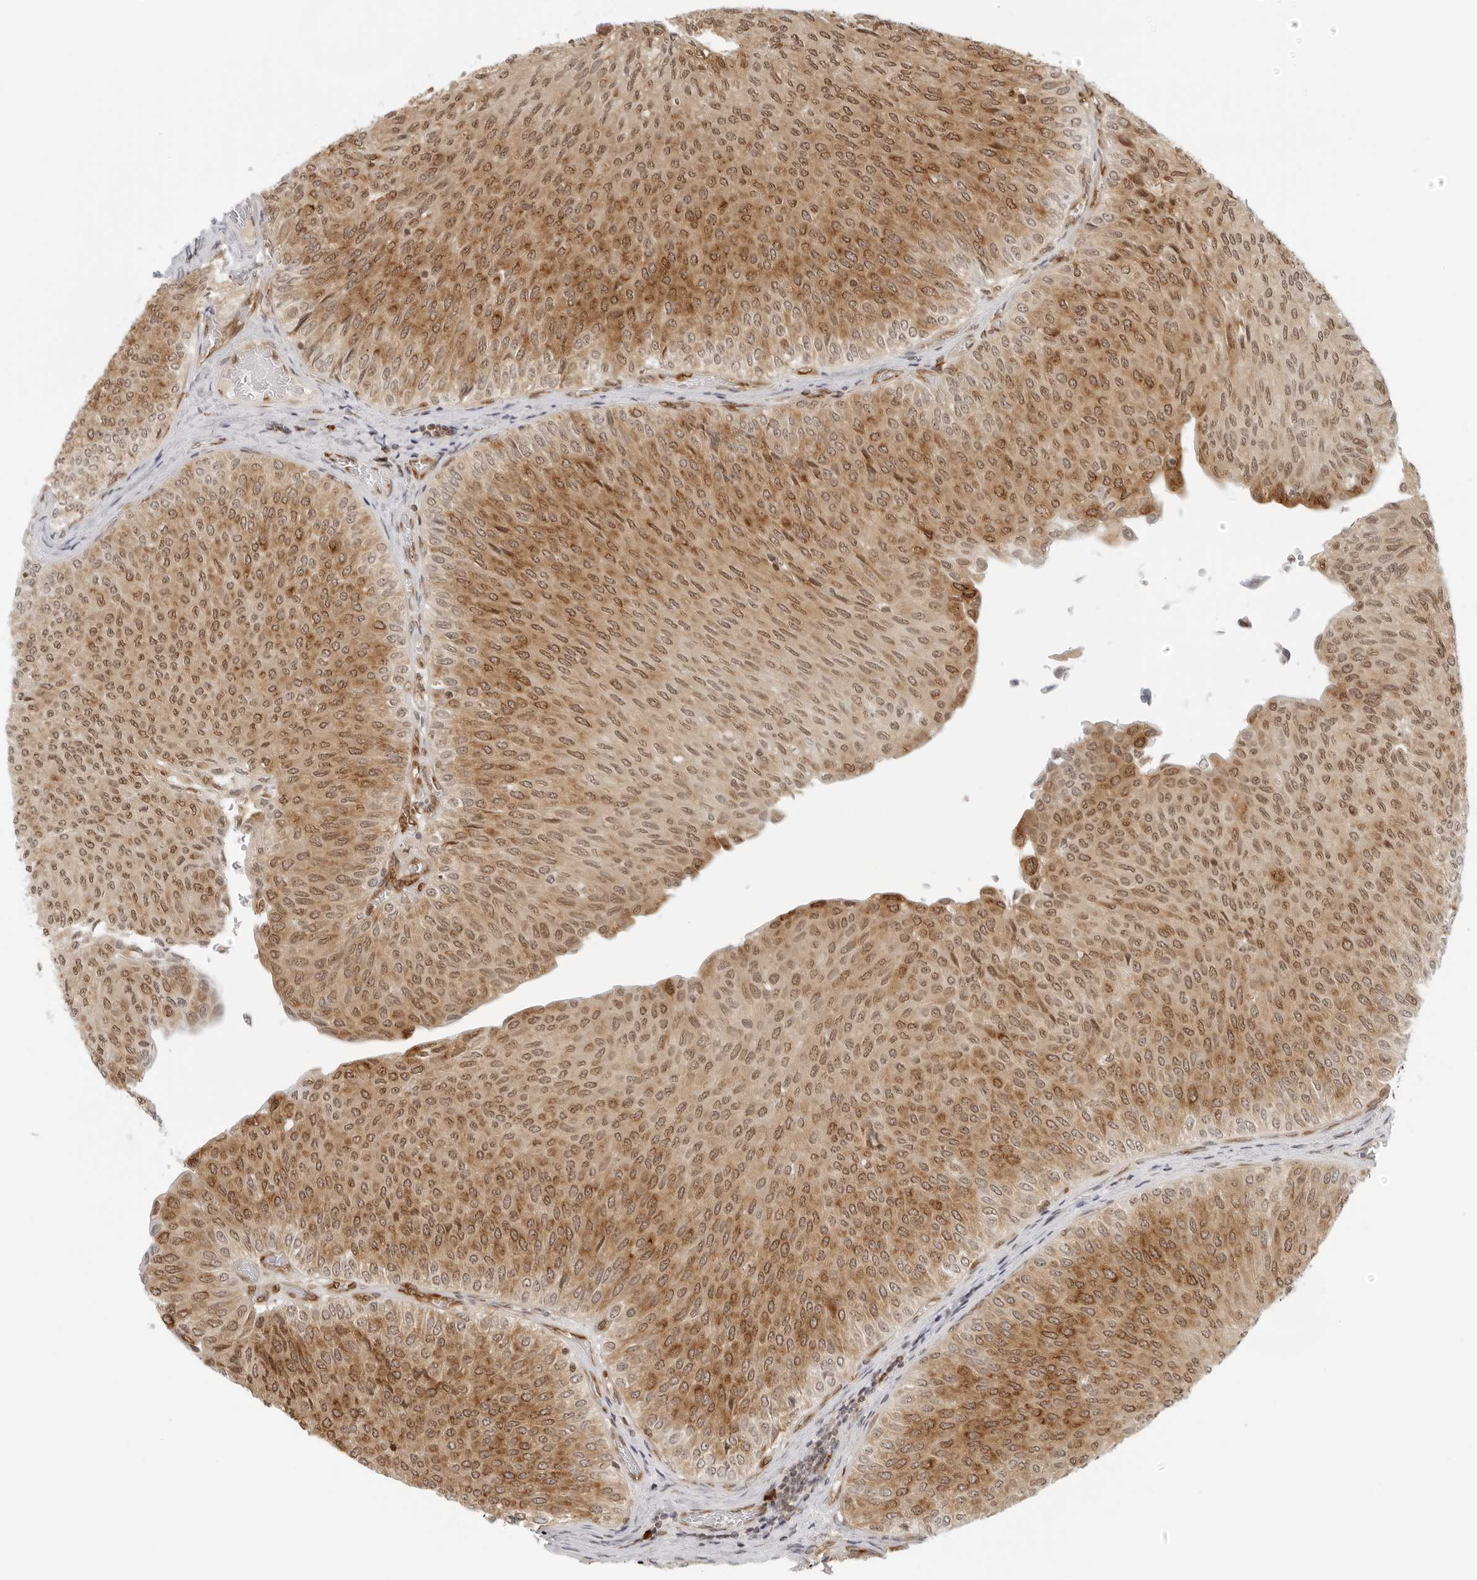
{"staining": {"intensity": "moderate", "quantity": ">75%", "location": "cytoplasmic/membranous,nuclear"}, "tissue": "urothelial cancer", "cell_type": "Tumor cells", "image_type": "cancer", "snomed": [{"axis": "morphology", "description": "Urothelial carcinoma, Low grade"}, {"axis": "topography", "description": "Urinary bladder"}], "caption": "Moderate cytoplasmic/membranous and nuclear staining for a protein is present in approximately >75% of tumor cells of urothelial cancer using immunohistochemistry (IHC).", "gene": "EIF4G1", "patient": {"sex": "male", "age": 78}}